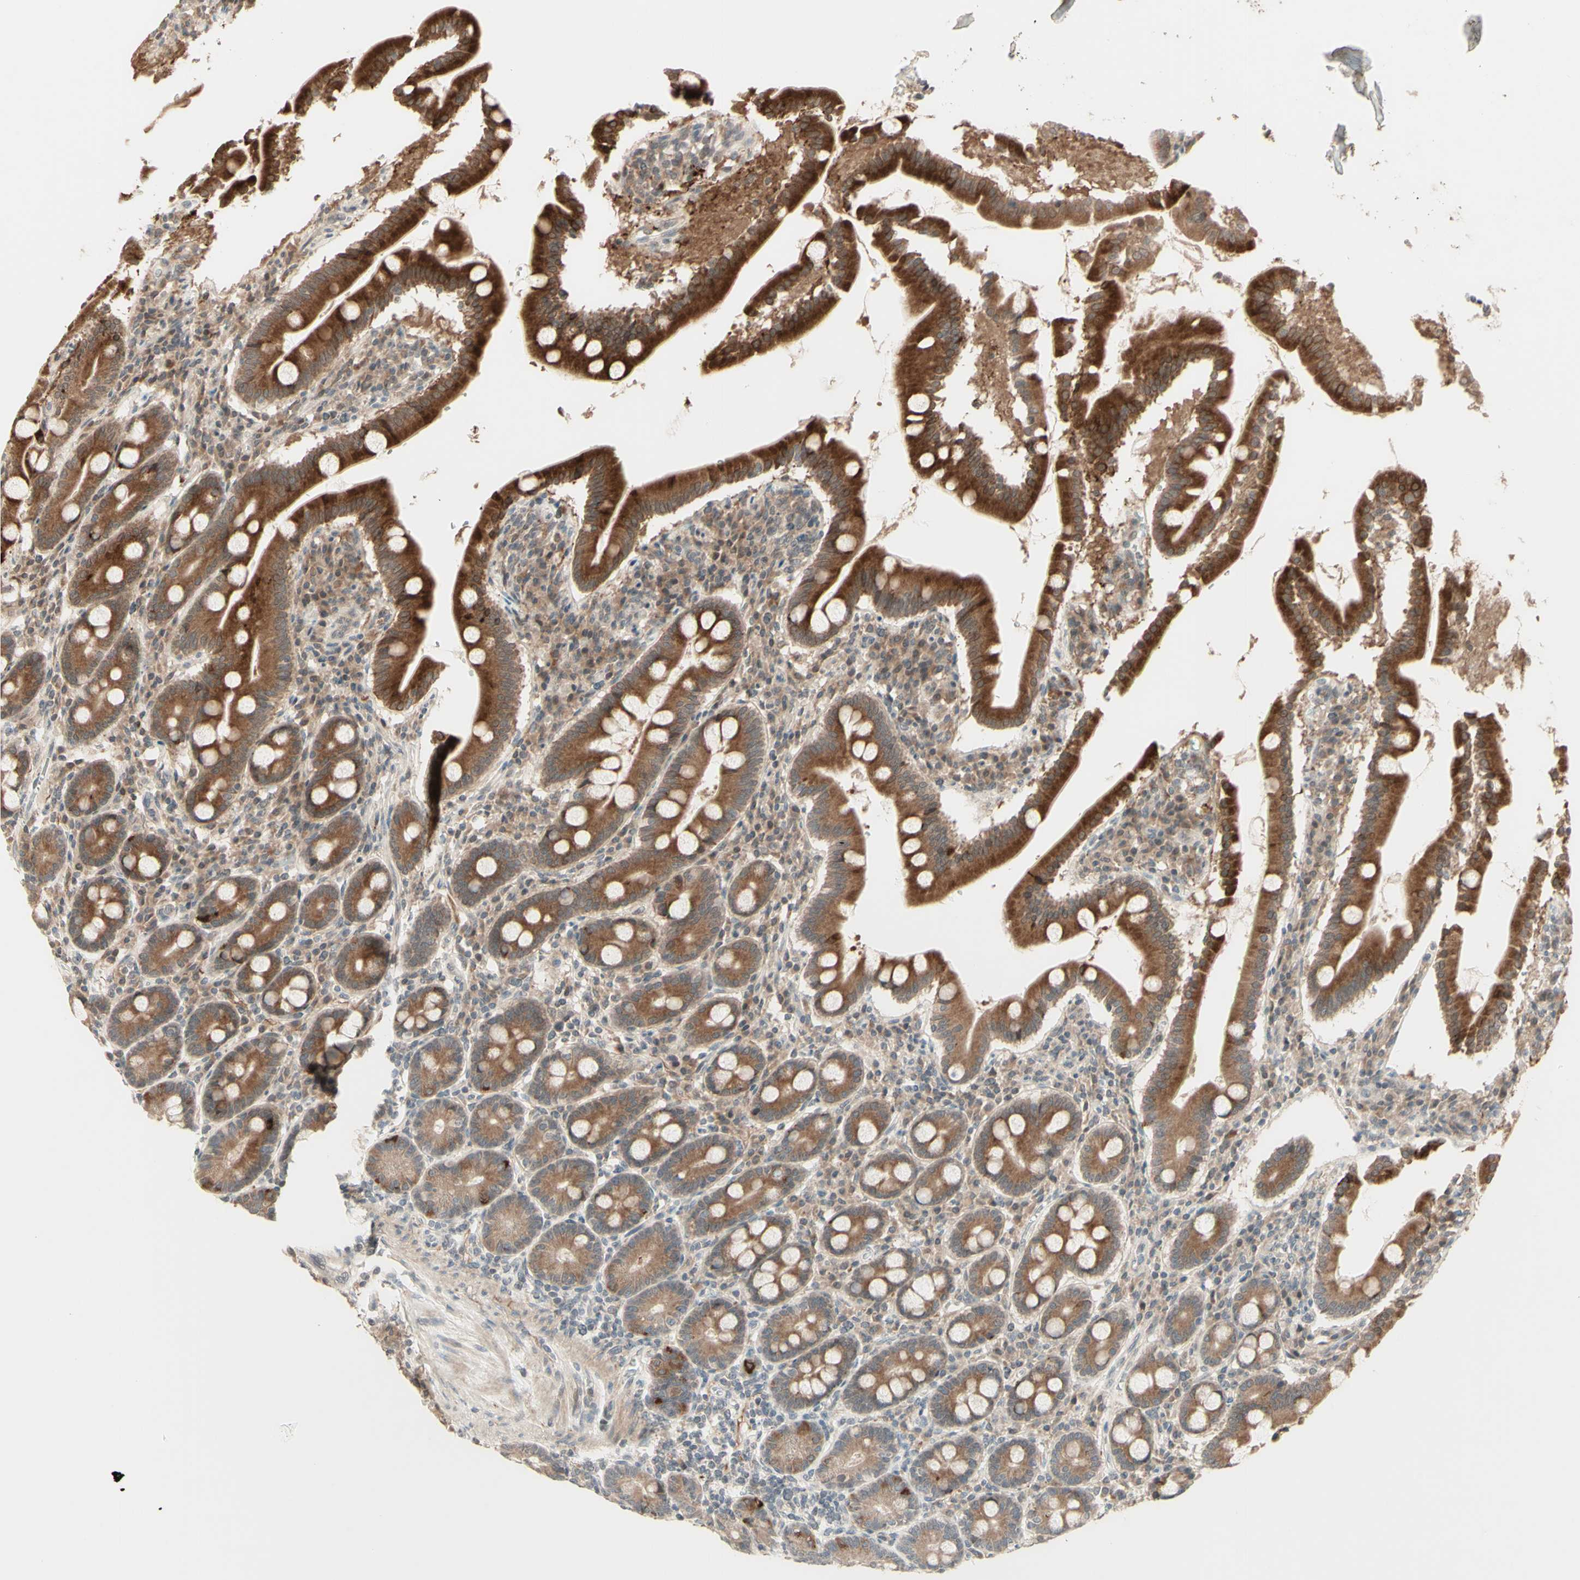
{"staining": {"intensity": "strong", "quantity": ">75%", "location": "cytoplasmic/membranous"}, "tissue": "duodenum", "cell_type": "Glandular cells", "image_type": "normal", "snomed": [{"axis": "morphology", "description": "Normal tissue, NOS"}, {"axis": "topography", "description": "Duodenum"}], "caption": "IHC histopathology image of unremarkable human duodenum stained for a protein (brown), which displays high levels of strong cytoplasmic/membranous expression in about >75% of glandular cells.", "gene": "ZW10", "patient": {"sex": "male", "age": 50}}